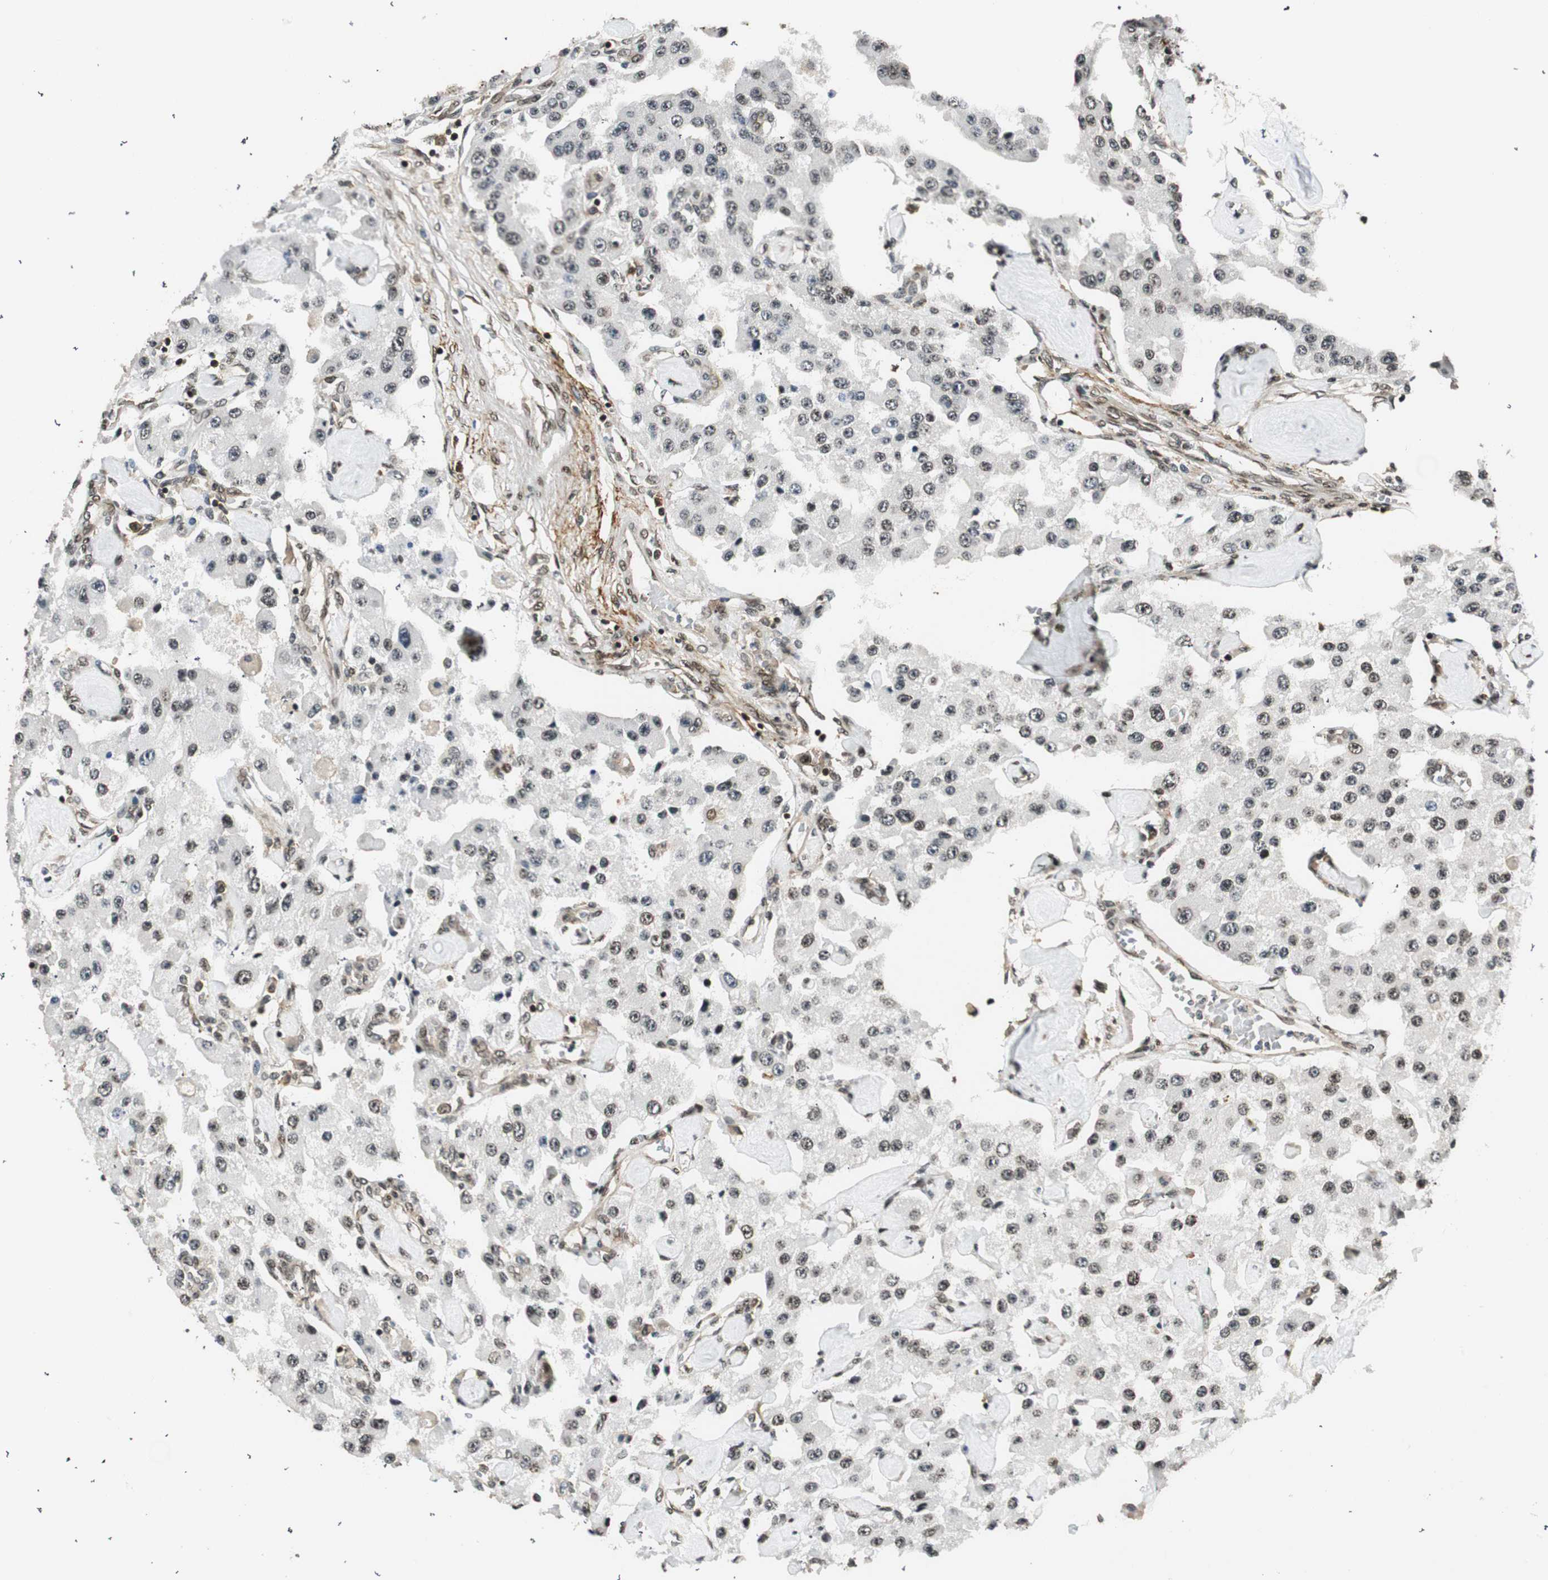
{"staining": {"intensity": "weak", "quantity": "25%-75%", "location": "nuclear"}, "tissue": "carcinoid", "cell_type": "Tumor cells", "image_type": "cancer", "snomed": [{"axis": "morphology", "description": "Carcinoid, malignant, NOS"}, {"axis": "topography", "description": "Pancreas"}], "caption": "Carcinoid (malignant) stained for a protein (brown) displays weak nuclear positive staining in approximately 25%-75% of tumor cells.", "gene": "RING1", "patient": {"sex": "male", "age": 41}}